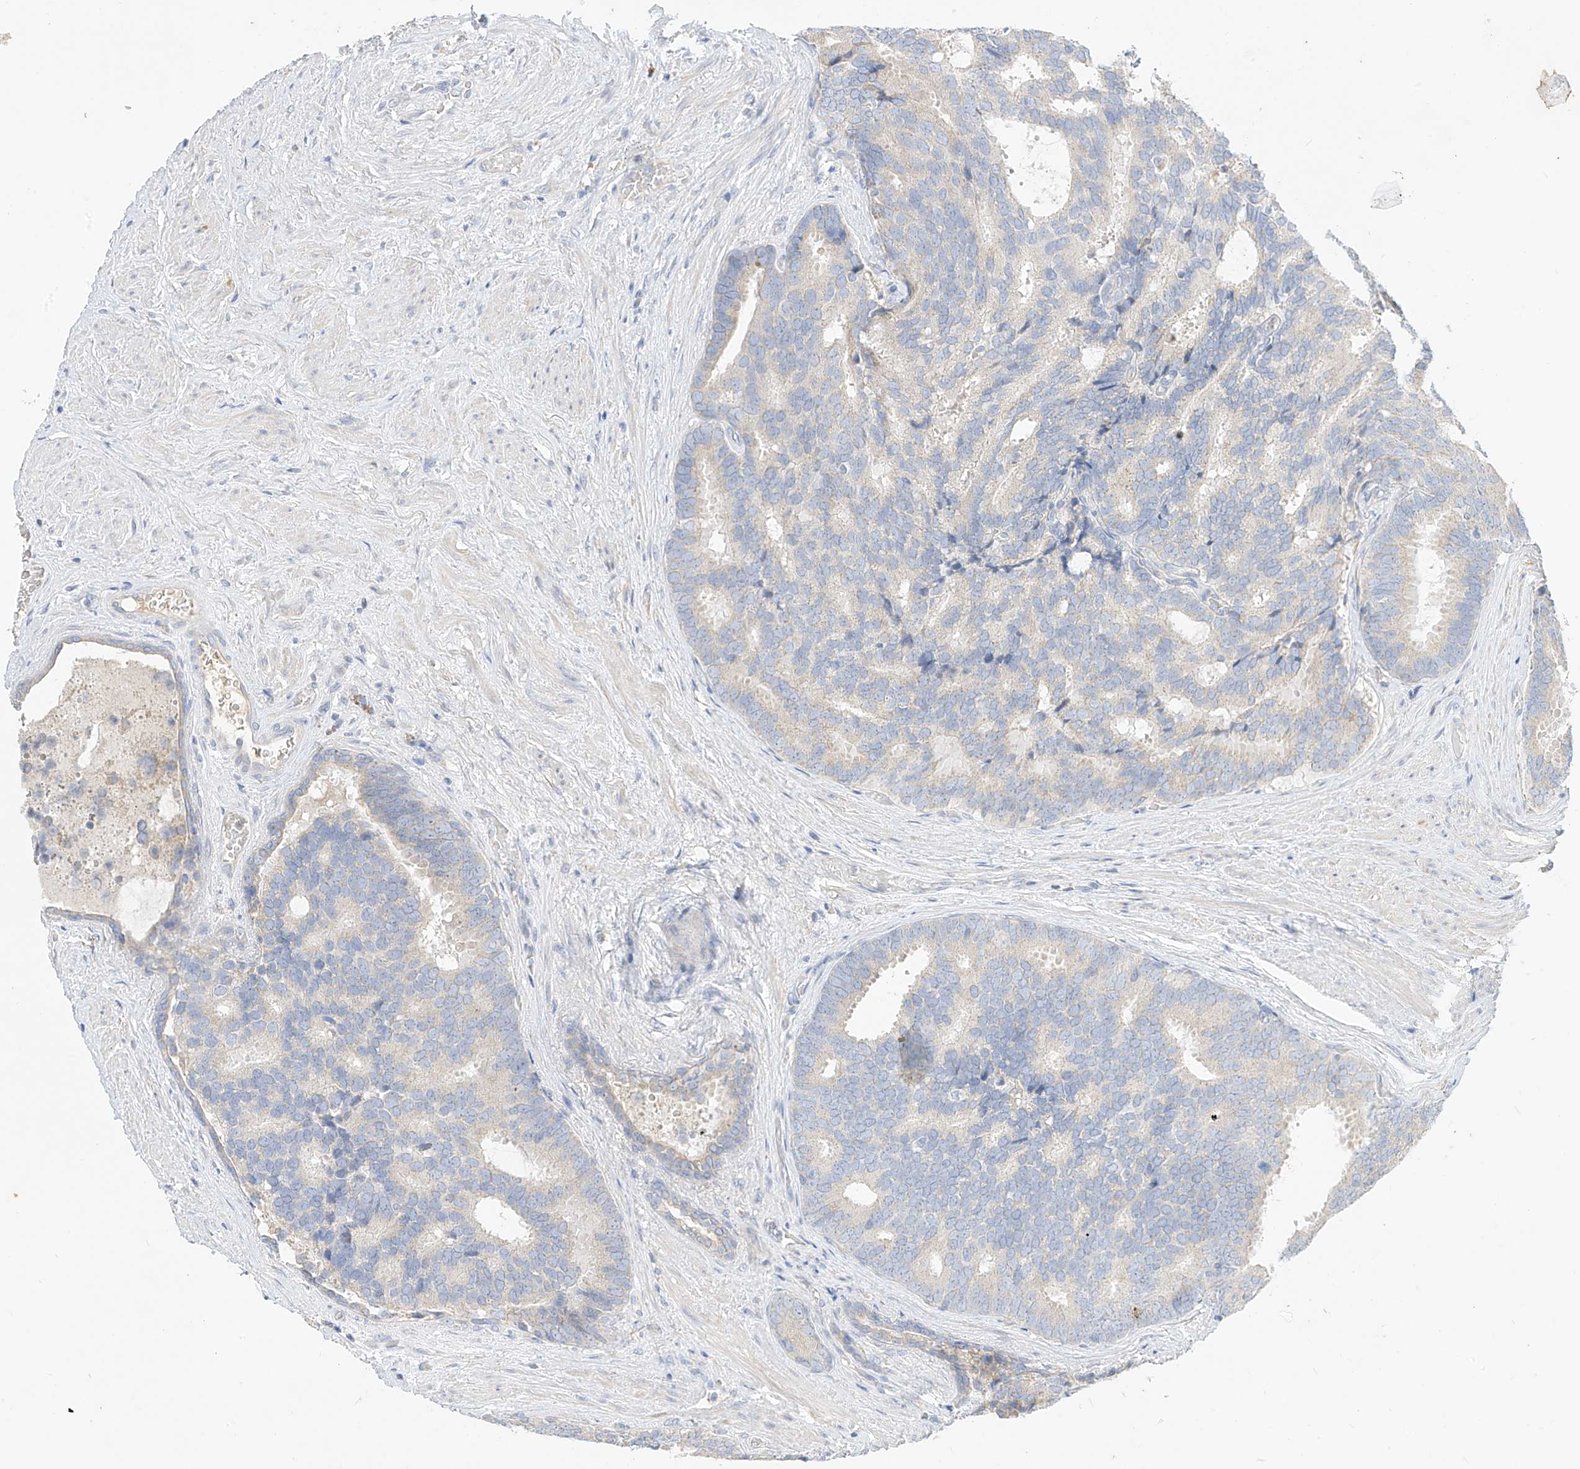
{"staining": {"intensity": "negative", "quantity": "none", "location": "none"}, "tissue": "prostate cancer", "cell_type": "Tumor cells", "image_type": "cancer", "snomed": [{"axis": "morphology", "description": "Adenocarcinoma, Low grade"}, {"axis": "topography", "description": "Prostate"}], "caption": "High magnification brightfield microscopy of prostate cancer (low-grade adenocarcinoma) stained with DAB (3,3'-diaminobenzidine) (brown) and counterstained with hematoxylin (blue): tumor cells show no significant positivity.", "gene": "RASA2", "patient": {"sex": "male", "age": 71}}